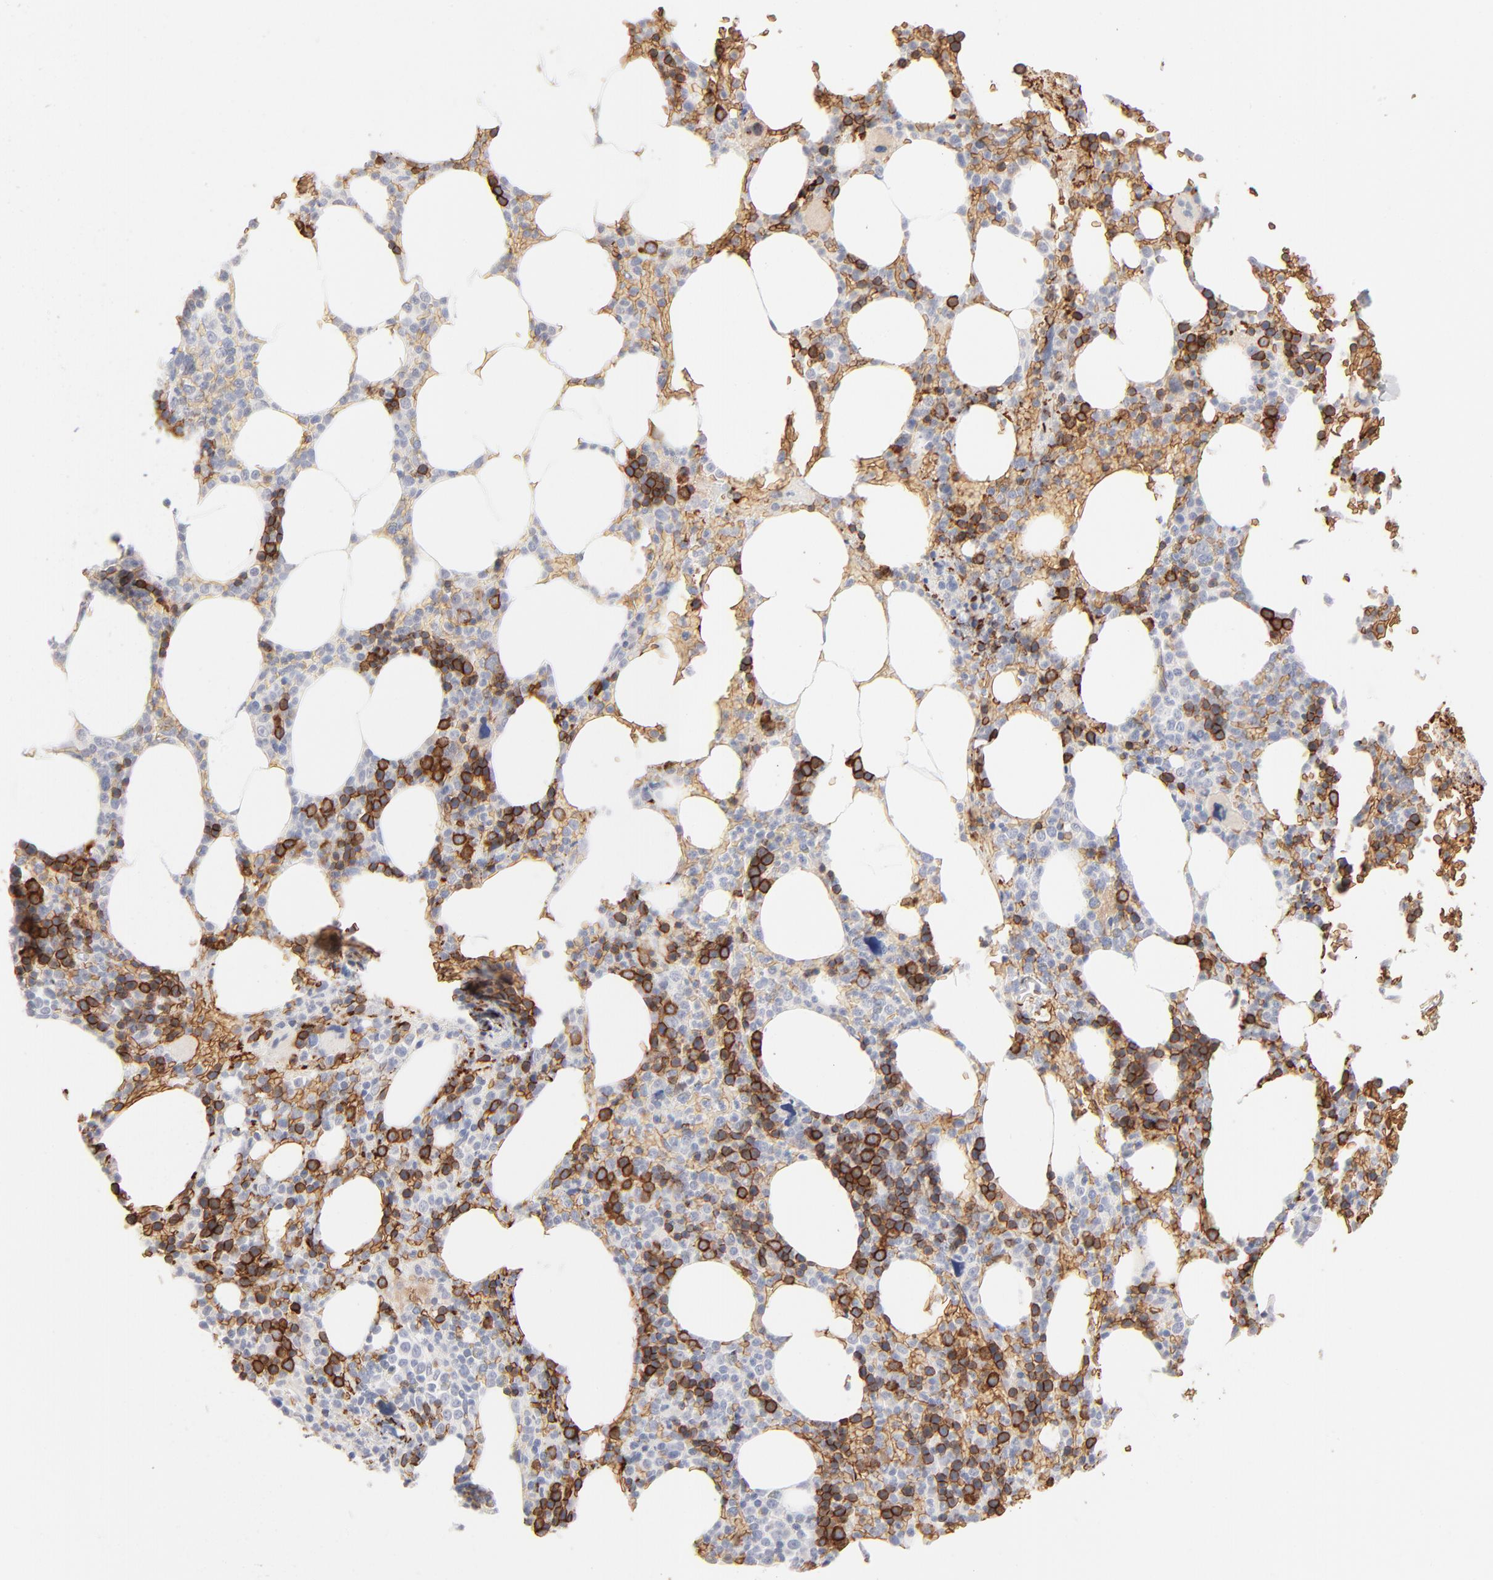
{"staining": {"intensity": "strong", "quantity": "25%-75%", "location": "cytoplasmic/membranous"}, "tissue": "bone marrow", "cell_type": "Hematopoietic cells", "image_type": "normal", "snomed": [{"axis": "morphology", "description": "Normal tissue, NOS"}, {"axis": "topography", "description": "Bone marrow"}], "caption": "Immunohistochemistry (IHC) staining of normal bone marrow, which demonstrates high levels of strong cytoplasmic/membranous staining in approximately 25%-75% of hematopoietic cells indicating strong cytoplasmic/membranous protein expression. The staining was performed using DAB (3,3'-diaminobenzidine) (brown) for protein detection and nuclei were counterstained in hematoxylin (blue).", "gene": "SPTB", "patient": {"sex": "female", "age": 66}}